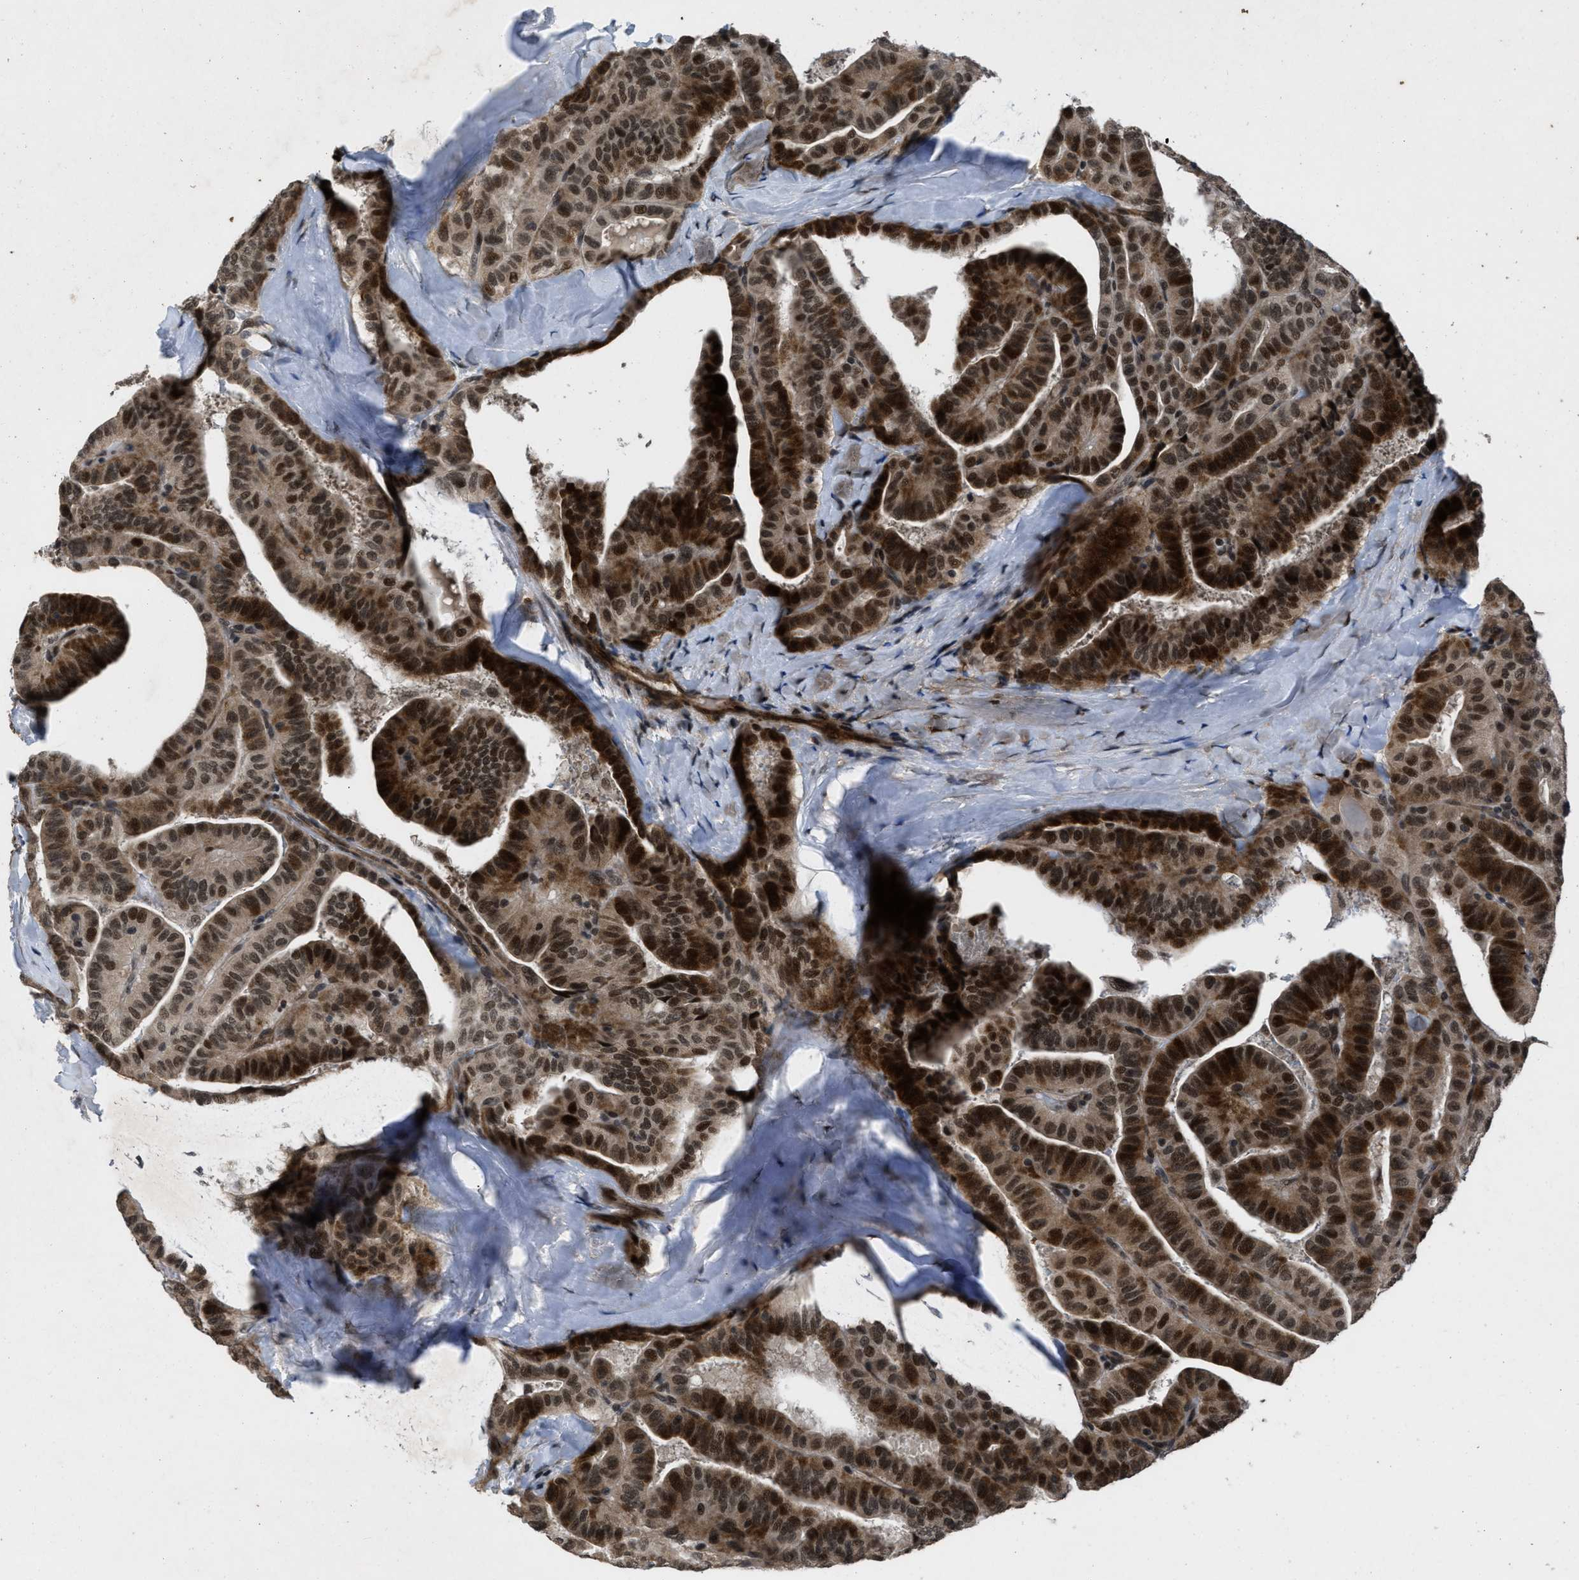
{"staining": {"intensity": "strong", "quantity": ">75%", "location": "cytoplasmic/membranous,nuclear"}, "tissue": "thyroid cancer", "cell_type": "Tumor cells", "image_type": "cancer", "snomed": [{"axis": "morphology", "description": "Papillary adenocarcinoma, NOS"}, {"axis": "topography", "description": "Thyroid gland"}], "caption": "IHC of papillary adenocarcinoma (thyroid) shows high levels of strong cytoplasmic/membranous and nuclear staining in approximately >75% of tumor cells.", "gene": "ZNHIT1", "patient": {"sex": "male", "age": 77}}